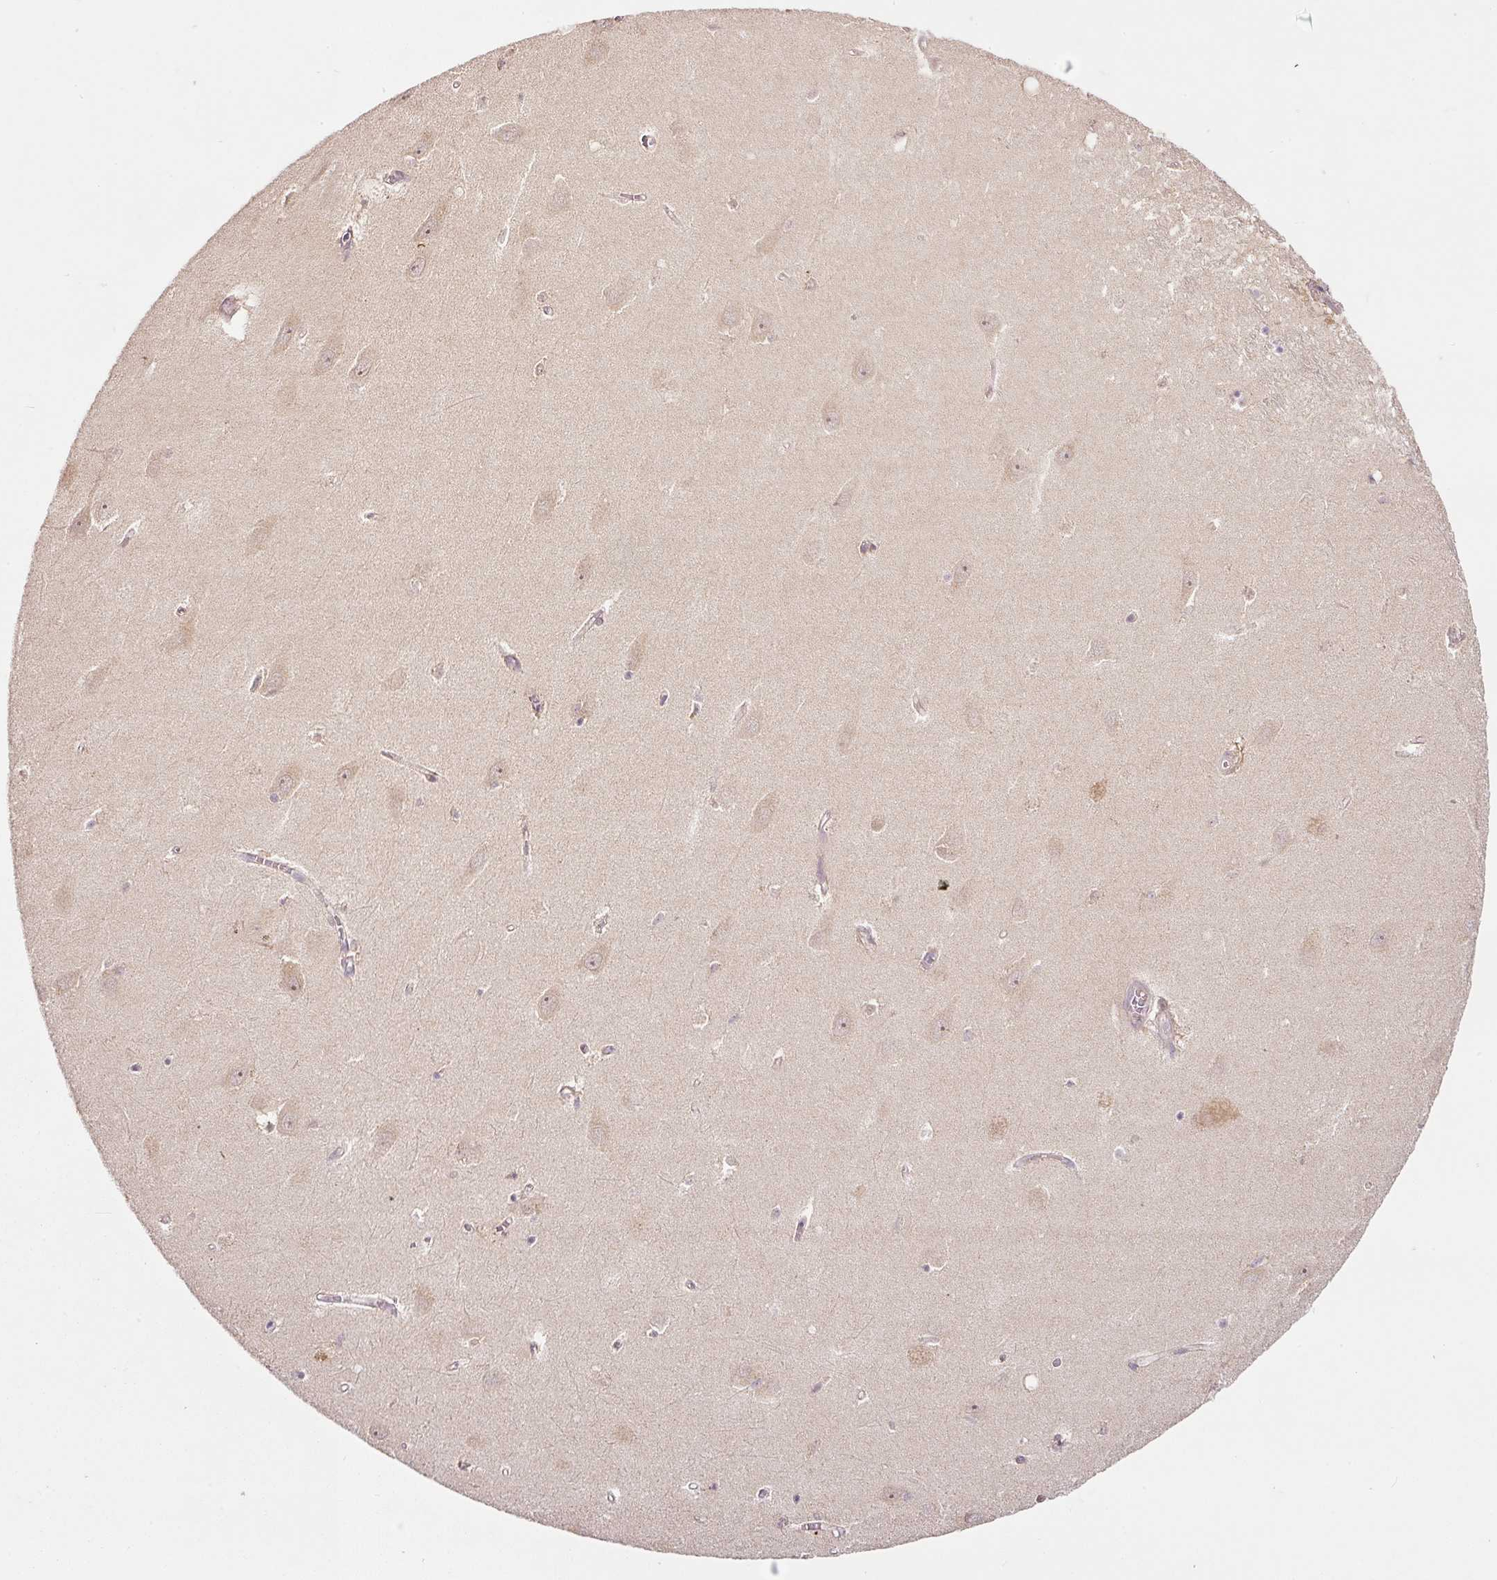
{"staining": {"intensity": "negative", "quantity": "none", "location": "none"}, "tissue": "hippocampus", "cell_type": "Glial cells", "image_type": "normal", "snomed": [{"axis": "morphology", "description": "Normal tissue, NOS"}, {"axis": "topography", "description": "Hippocampus"}], "caption": "A micrograph of human hippocampus is negative for staining in glial cells. (Brightfield microscopy of DAB (3,3'-diaminobenzidine) immunohistochemistry at high magnification).", "gene": "PCDHB1", "patient": {"sex": "female", "age": 64}}